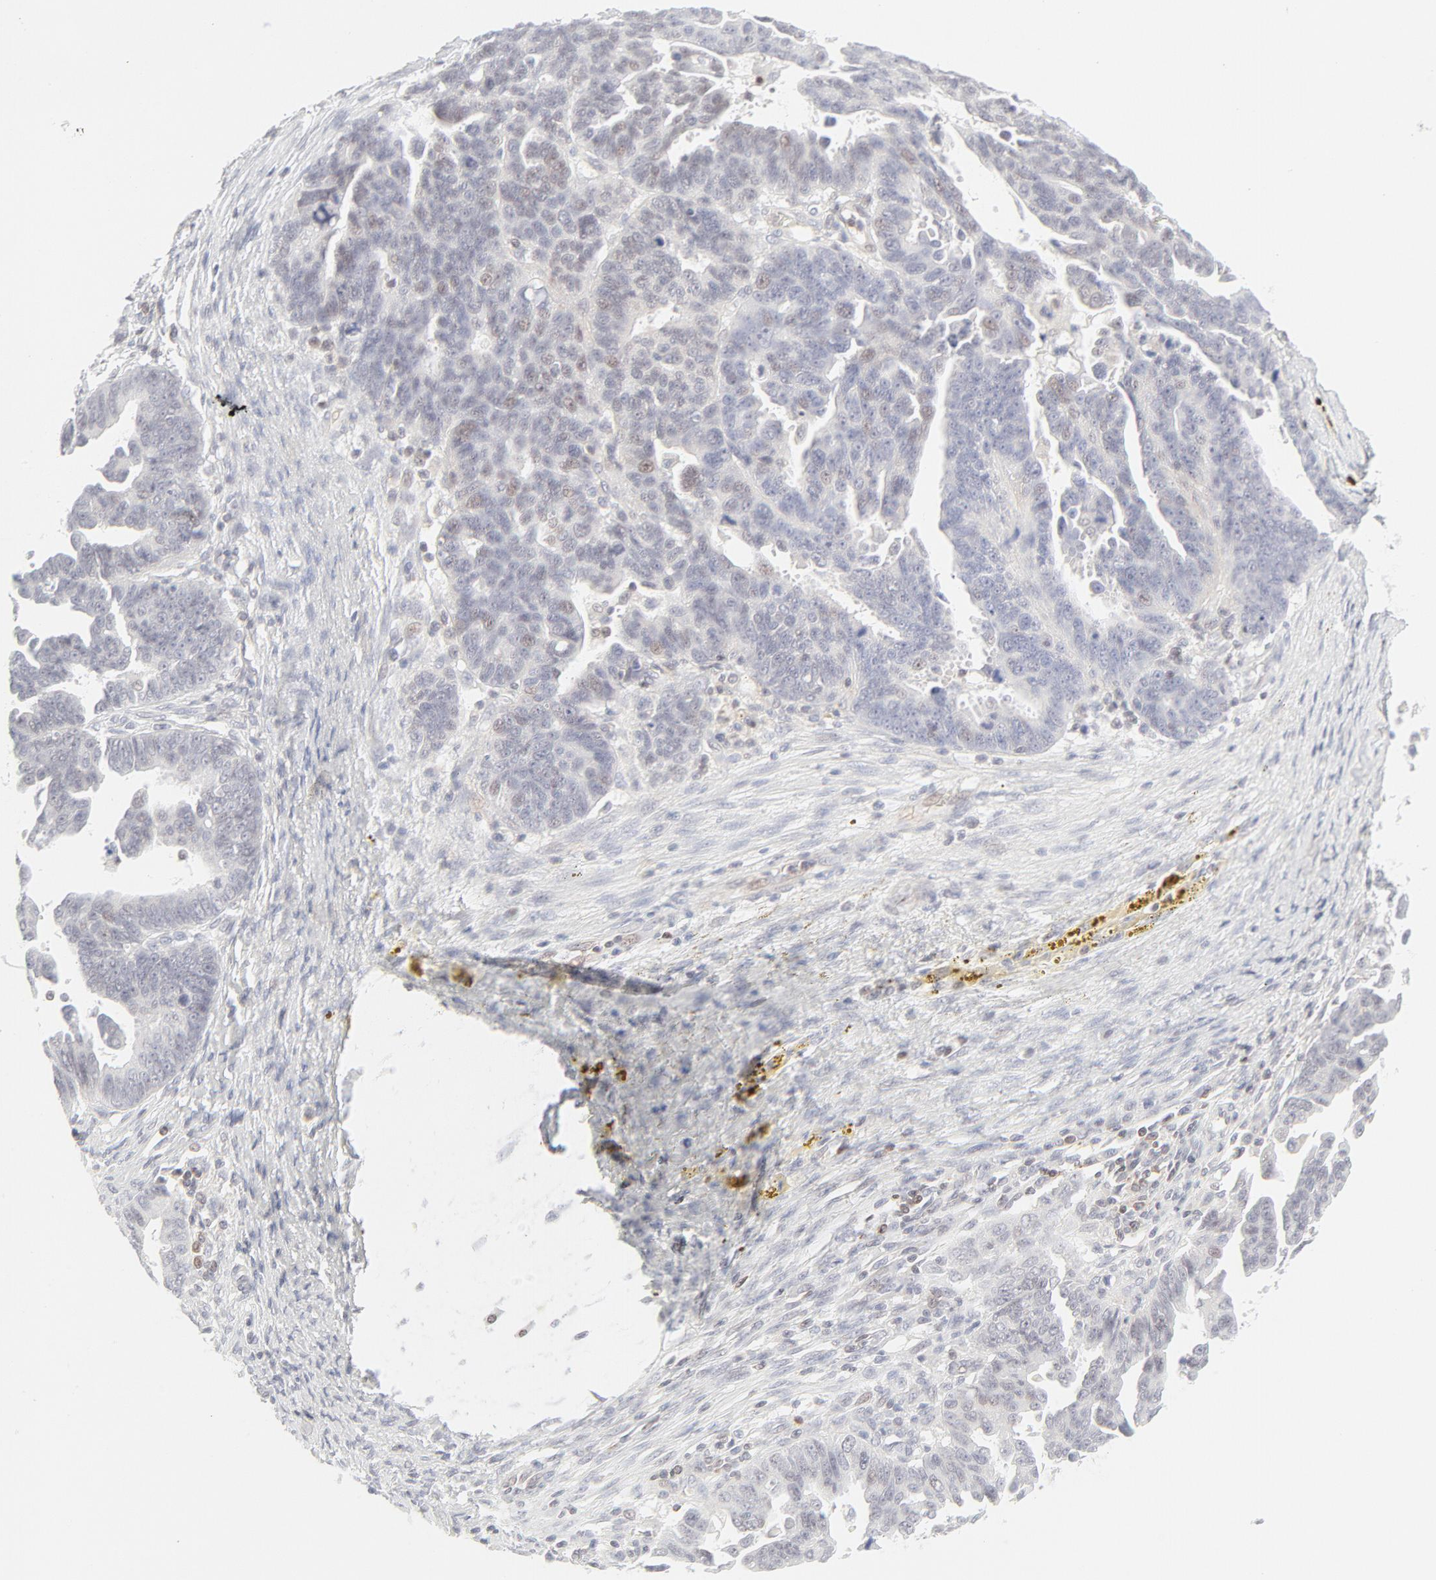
{"staining": {"intensity": "weak", "quantity": "25%-75%", "location": "cytoplasmic/membranous"}, "tissue": "ovarian cancer", "cell_type": "Tumor cells", "image_type": "cancer", "snomed": [{"axis": "morphology", "description": "Carcinoma, endometroid"}, {"axis": "morphology", "description": "Cystadenocarcinoma, serous, NOS"}, {"axis": "topography", "description": "Ovary"}], "caption": "There is low levels of weak cytoplasmic/membranous expression in tumor cells of ovarian cancer (serous cystadenocarcinoma), as demonstrated by immunohistochemical staining (brown color).", "gene": "PRKCB", "patient": {"sex": "female", "age": 45}}